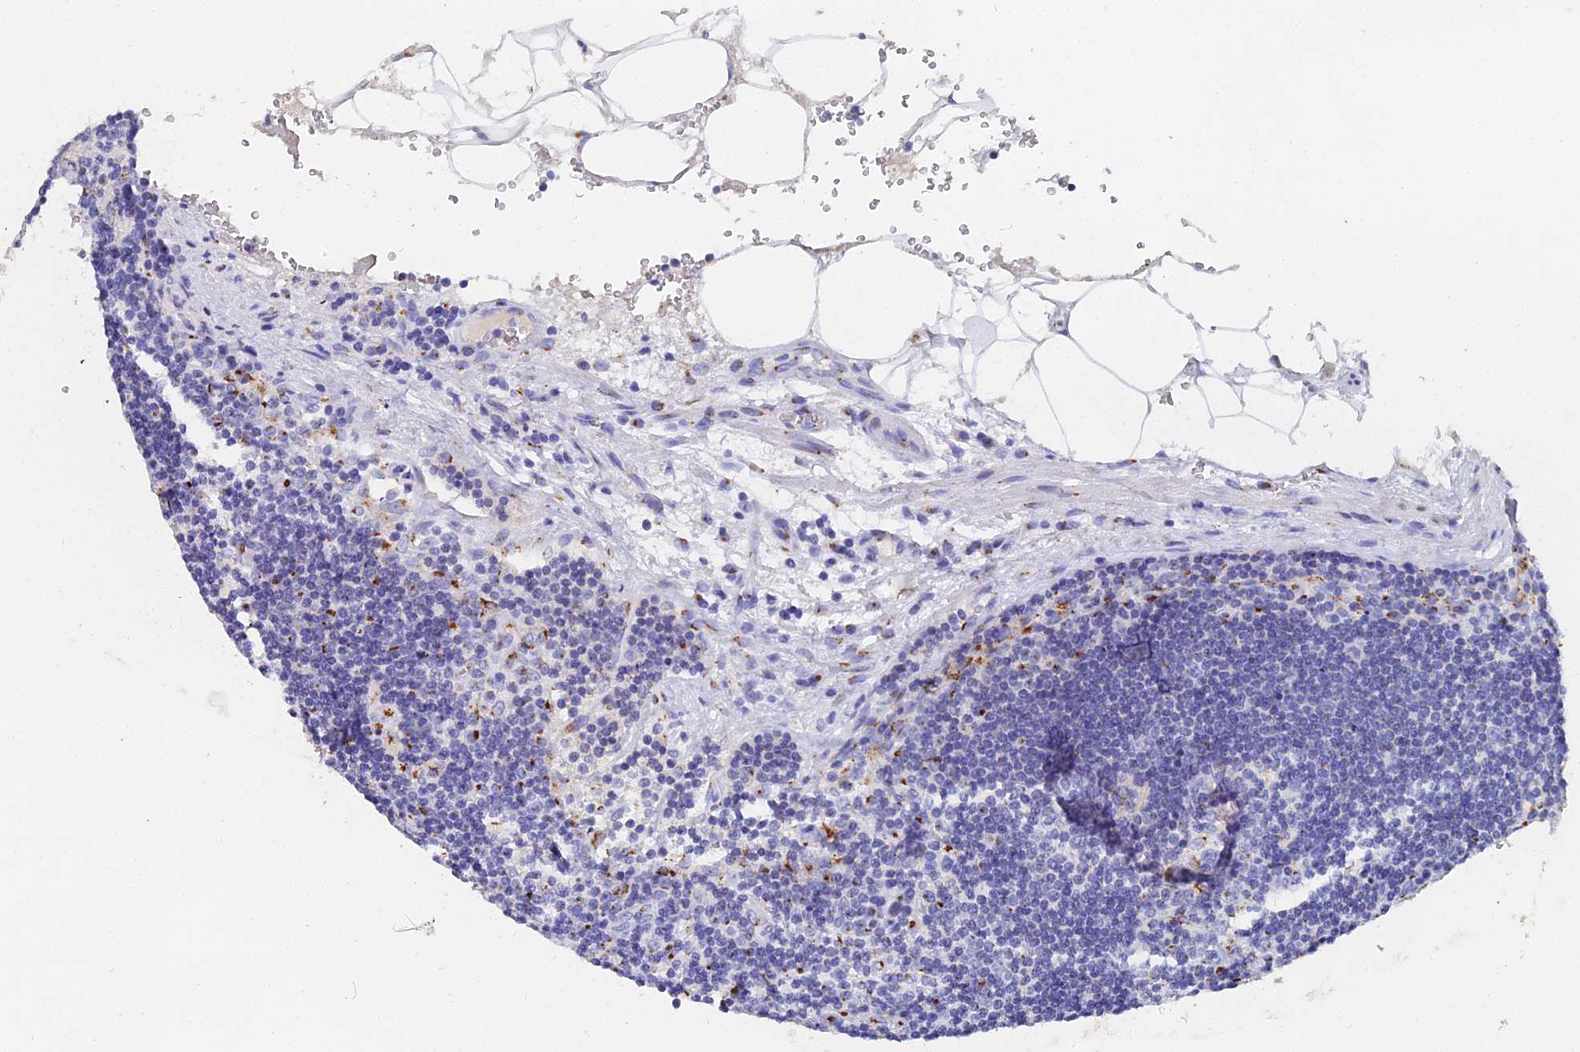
{"staining": {"intensity": "negative", "quantity": "none", "location": "none"}, "tissue": "lymph node", "cell_type": "Germinal center cells", "image_type": "normal", "snomed": [{"axis": "morphology", "description": "Normal tissue, NOS"}, {"axis": "topography", "description": "Lymph node"}], "caption": "Image shows no significant protein positivity in germinal center cells of unremarkable lymph node.", "gene": "ENSG00000268674", "patient": {"sex": "male", "age": 58}}